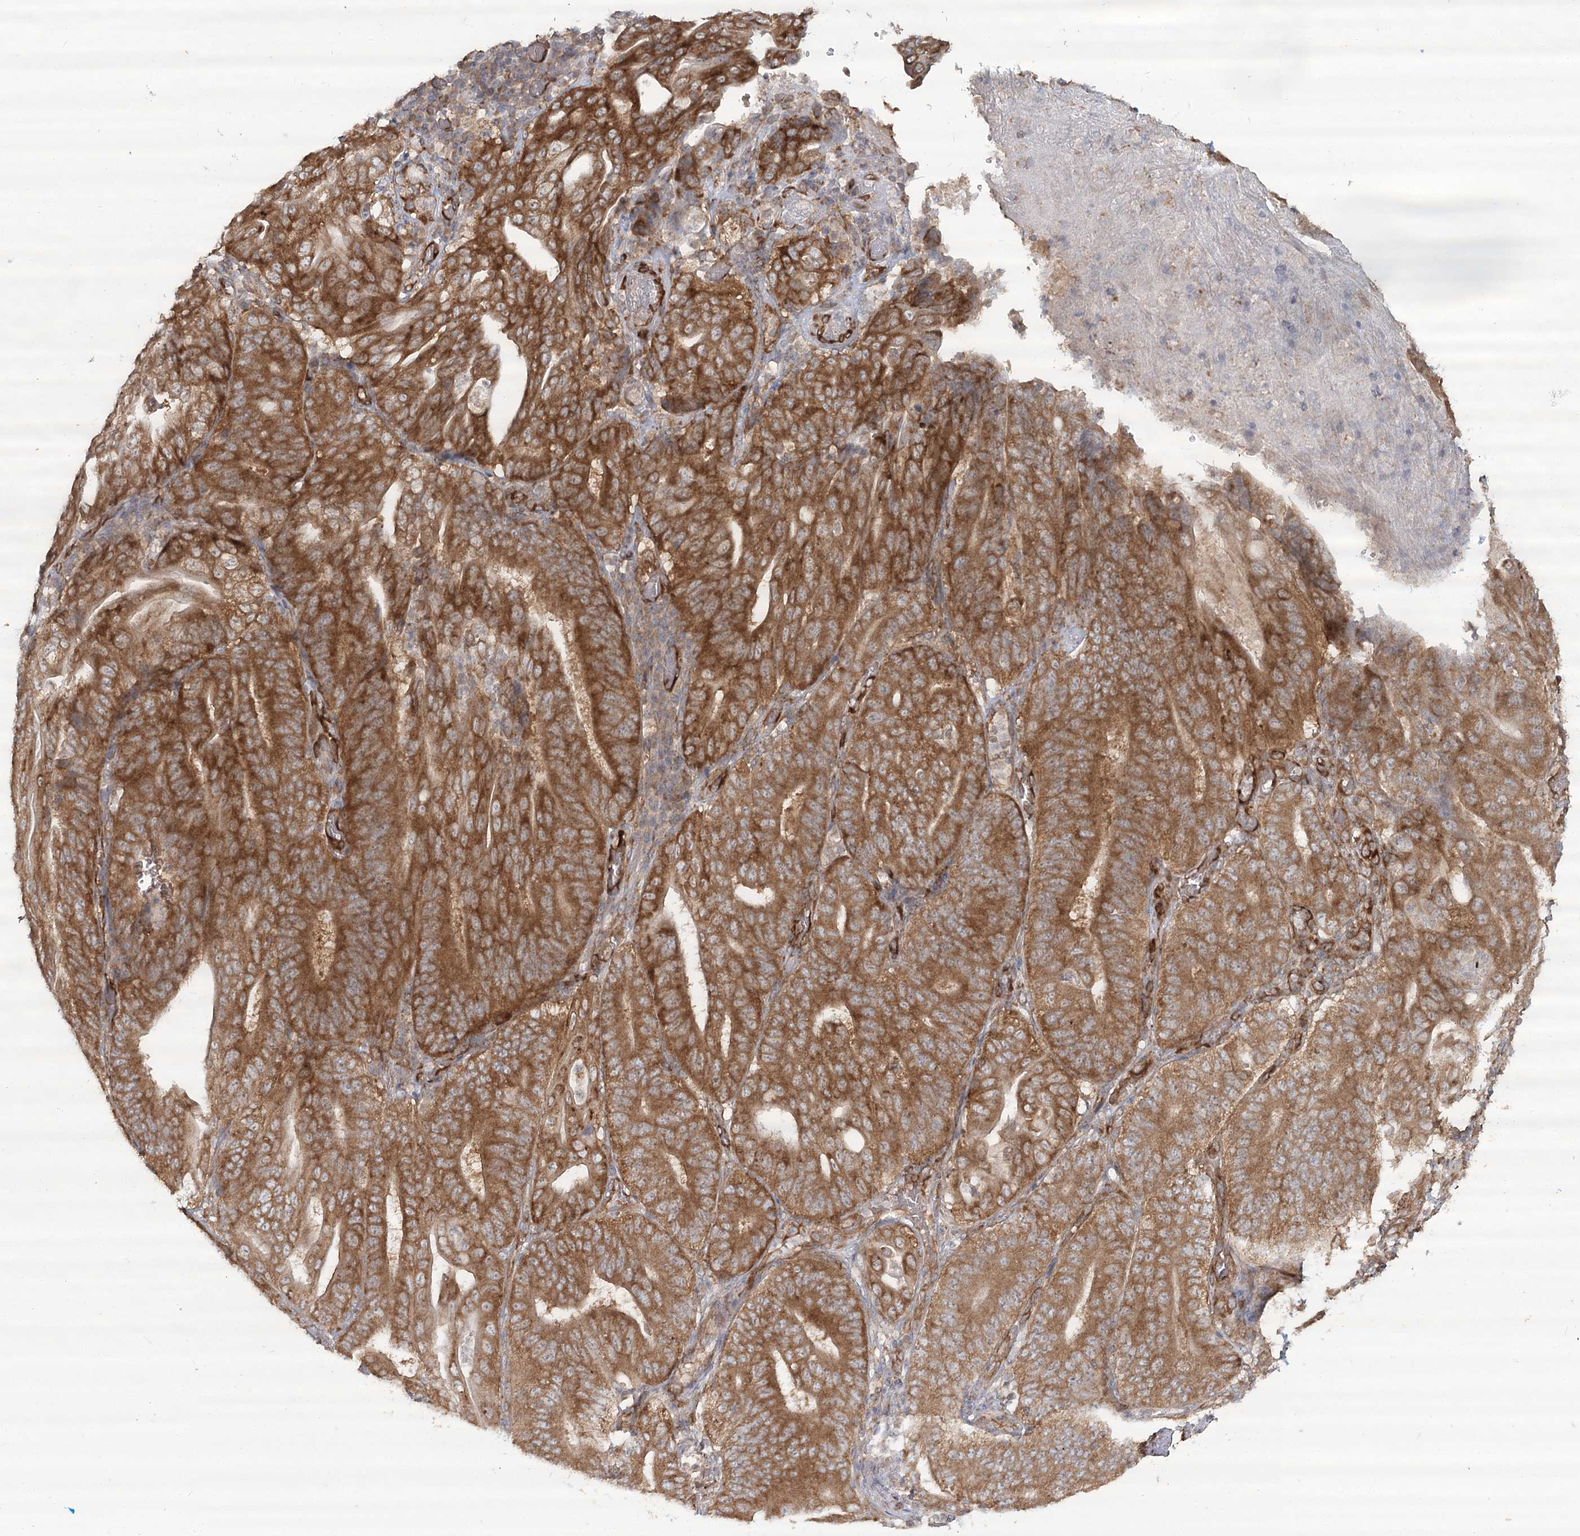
{"staining": {"intensity": "strong", "quantity": ">75%", "location": "cytoplasmic/membranous"}, "tissue": "stomach cancer", "cell_type": "Tumor cells", "image_type": "cancer", "snomed": [{"axis": "morphology", "description": "Adenocarcinoma, NOS"}, {"axis": "topography", "description": "Stomach"}], "caption": "Stomach cancer was stained to show a protein in brown. There is high levels of strong cytoplasmic/membranous expression in approximately >75% of tumor cells. Using DAB (3,3'-diaminobenzidine) (brown) and hematoxylin (blue) stains, captured at high magnification using brightfield microscopy.", "gene": "OTUD4", "patient": {"sex": "female", "age": 73}}